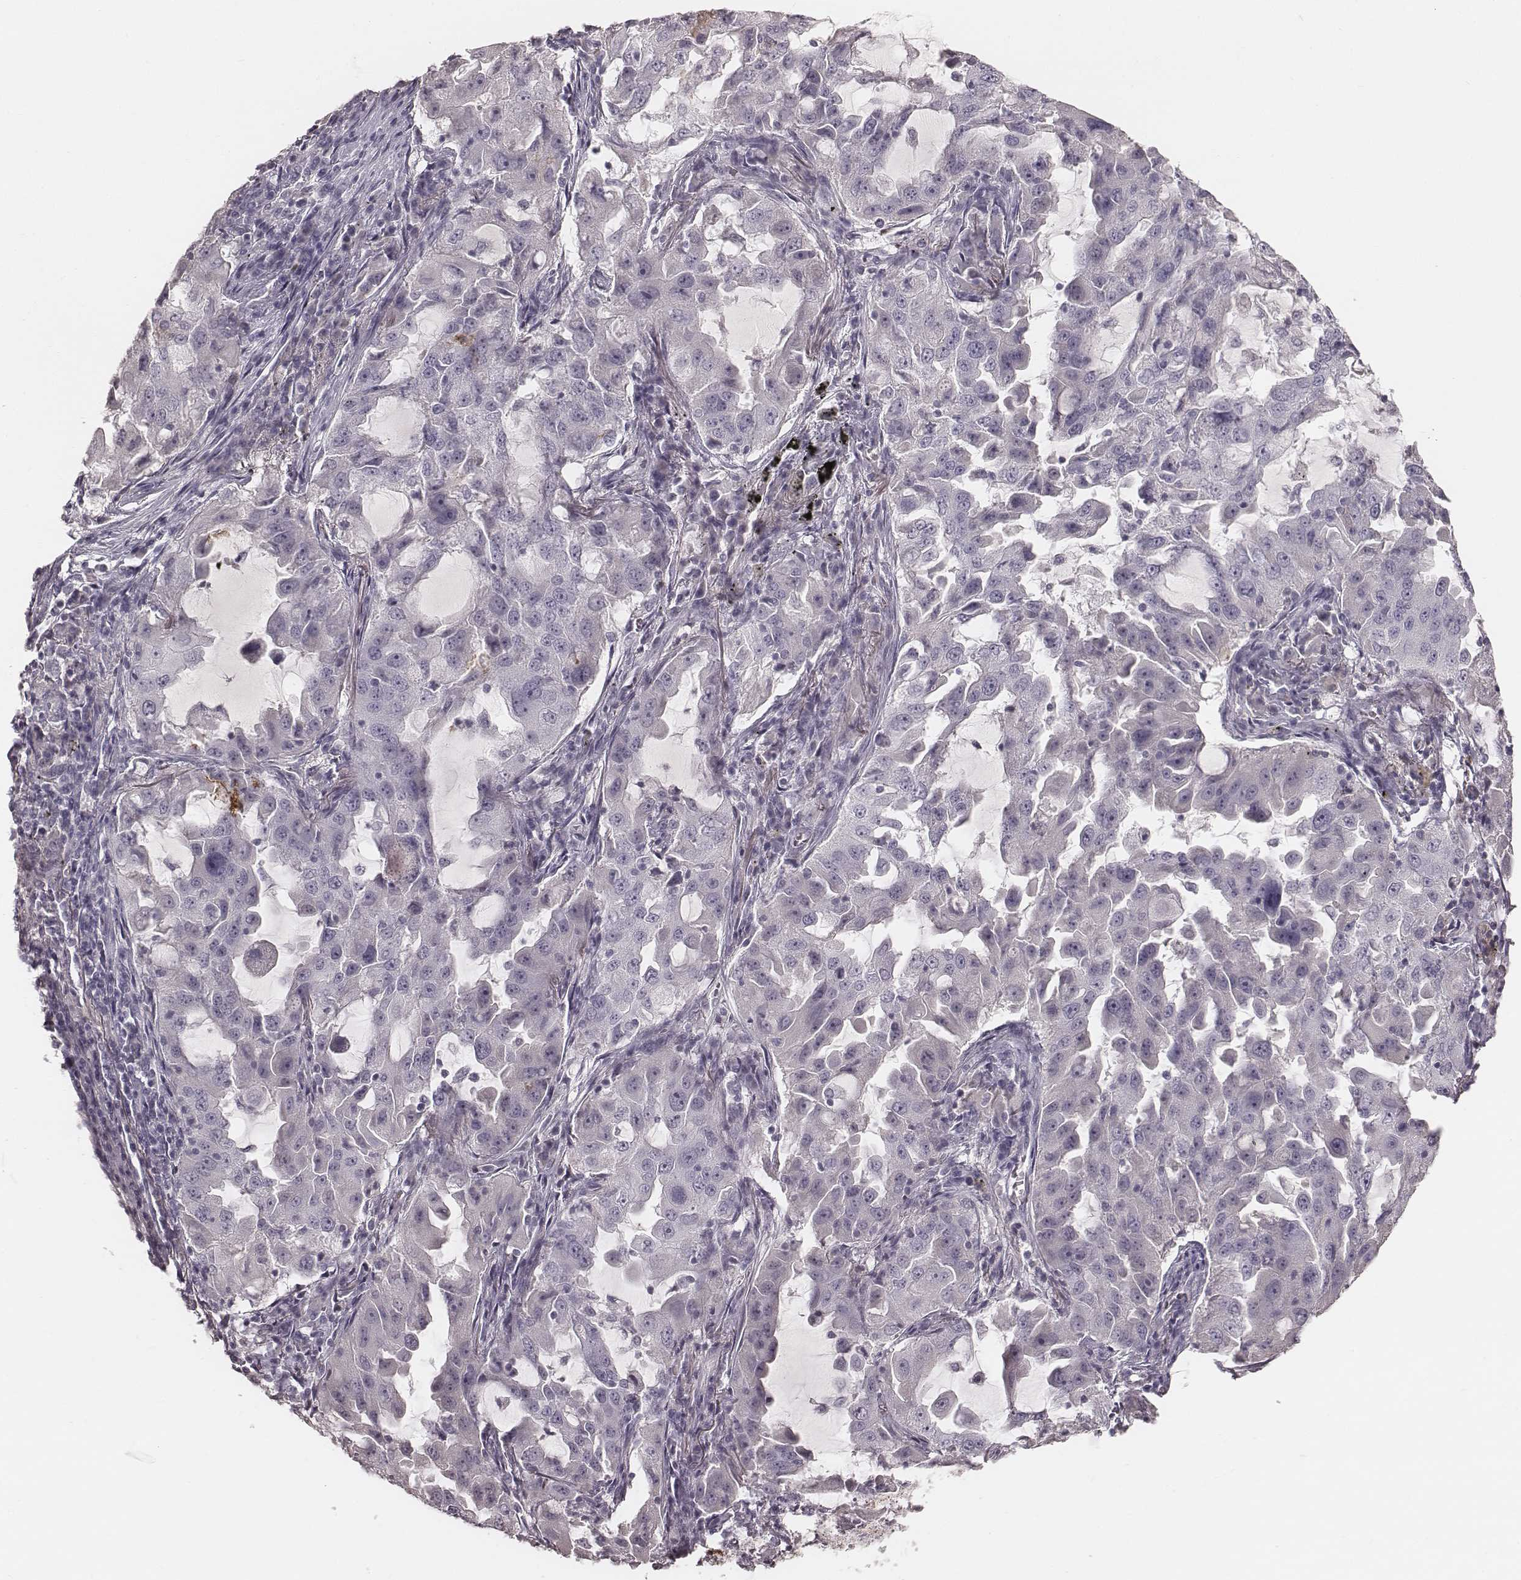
{"staining": {"intensity": "negative", "quantity": "none", "location": "none"}, "tissue": "lung cancer", "cell_type": "Tumor cells", "image_type": "cancer", "snomed": [{"axis": "morphology", "description": "Adenocarcinoma, NOS"}, {"axis": "topography", "description": "Lung"}], "caption": "This image is of lung cancer stained with immunohistochemistry (IHC) to label a protein in brown with the nuclei are counter-stained blue. There is no staining in tumor cells.", "gene": "SMIM24", "patient": {"sex": "female", "age": 61}}